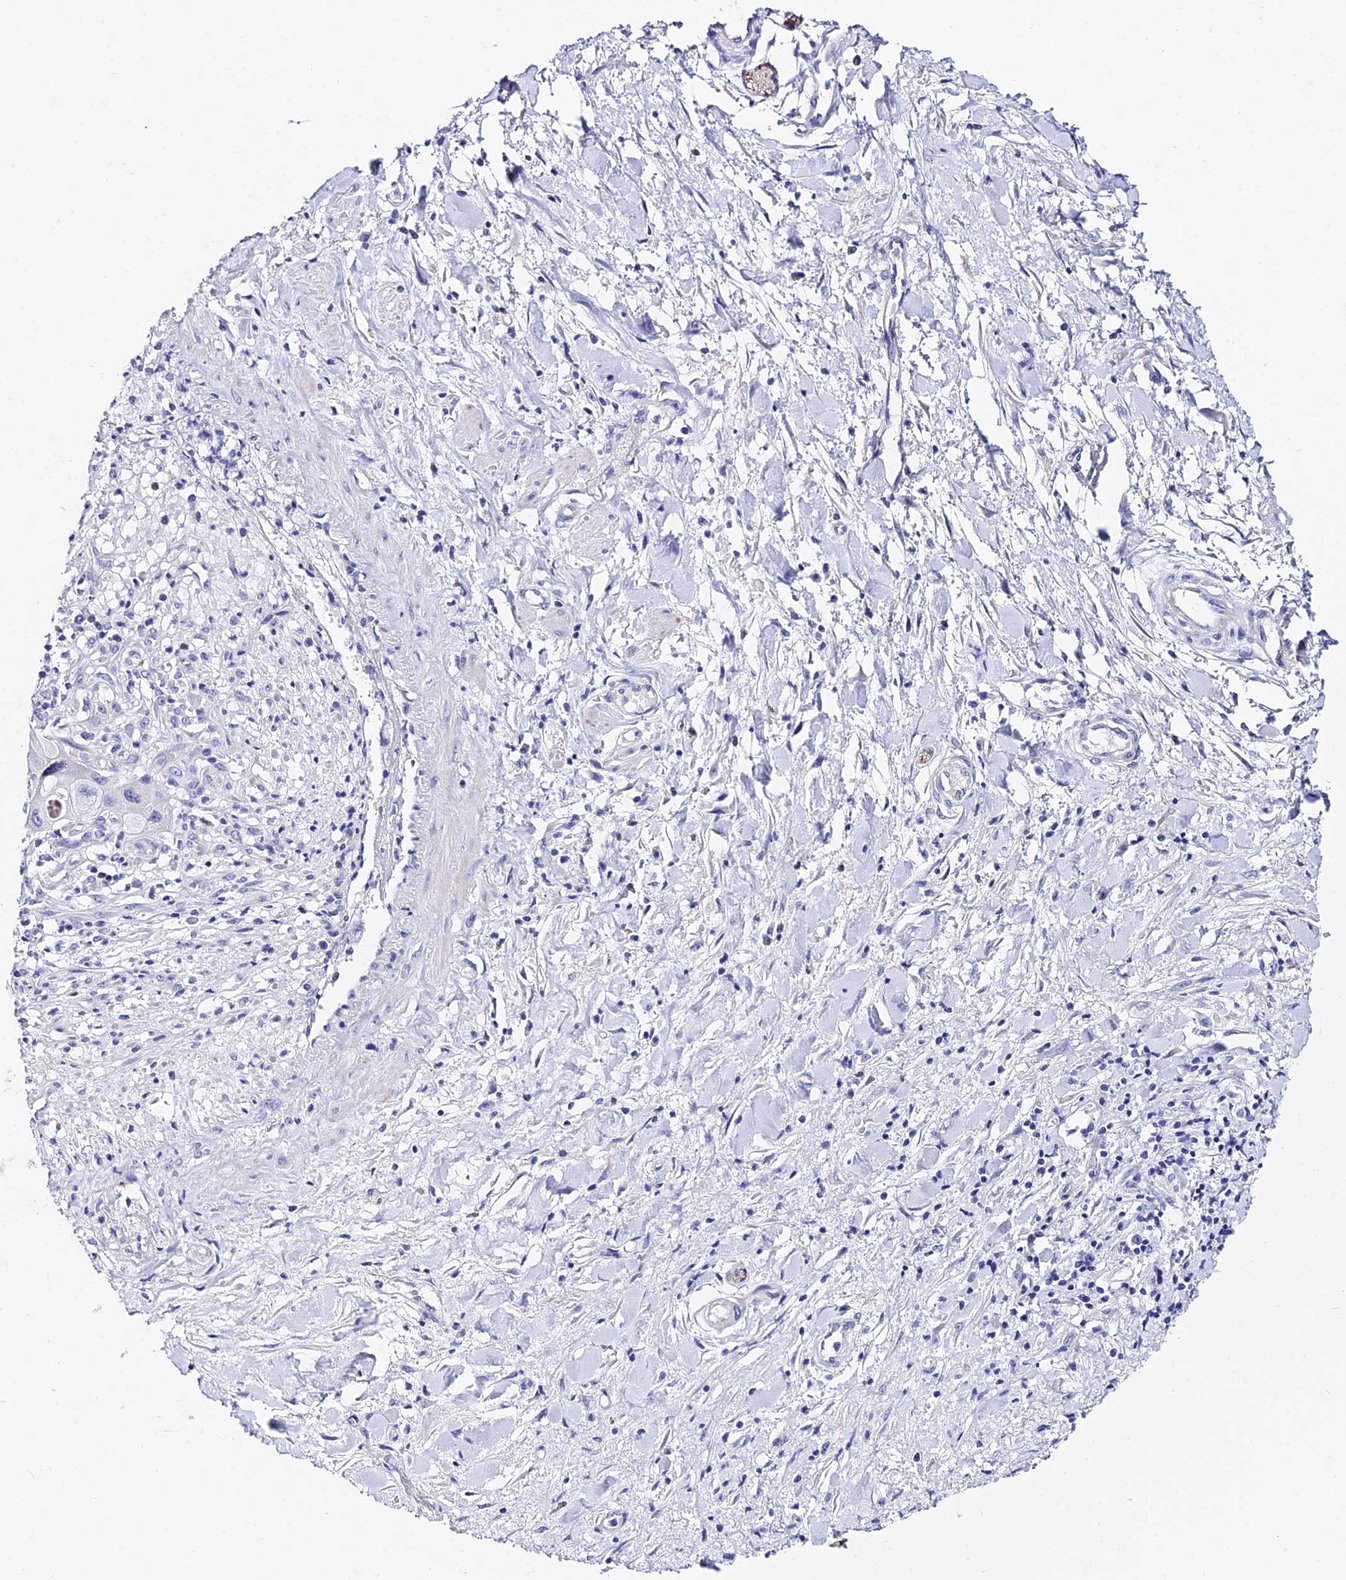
{"staining": {"intensity": "negative", "quantity": "none", "location": "none"}, "tissue": "pancreatic cancer", "cell_type": "Tumor cells", "image_type": "cancer", "snomed": [{"axis": "morphology", "description": "Adenocarcinoma, NOS"}, {"axis": "topography", "description": "Pancreas"}], "caption": "A photomicrograph of pancreatic adenocarcinoma stained for a protein displays no brown staining in tumor cells.", "gene": "CEP41", "patient": {"sex": "female", "age": 50}}